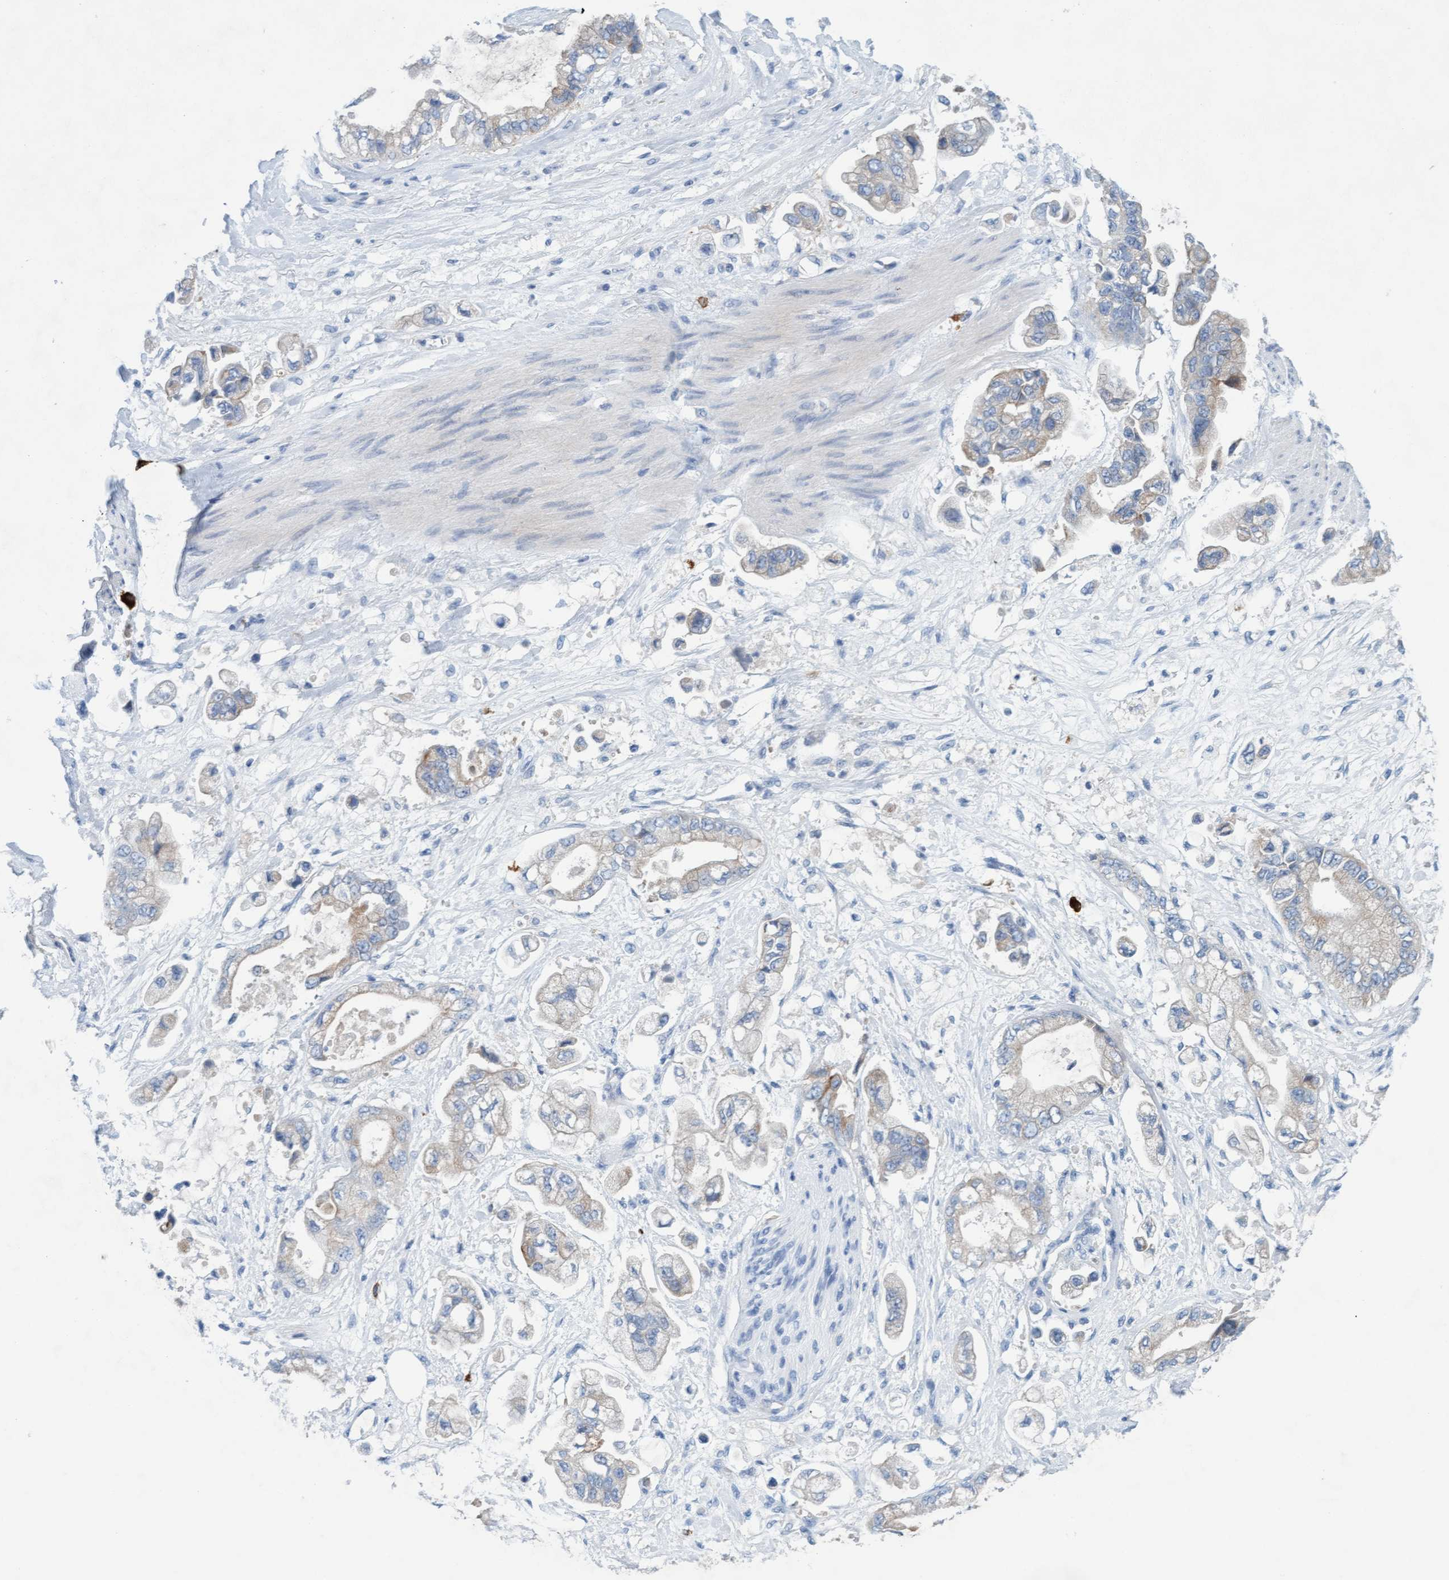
{"staining": {"intensity": "weak", "quantity": "<25%", "location": "cytoplasmic/membranous"}, "tissue": "stomach cancer", "cell_type": "Tumor cells", "image_type": "cancer", "snomed": [{"axis": "morphology", "description": "Normal tissue, NOS"}, {"axis": "morphology", "description": "Adenocarcinoma, NOS"}, {"axis": "topography", "description": "Stomach"}], "caption": "Immunohistochemistry (IHC) micrograph of human stomach adenocarcinoma stained for a protein (brown), which demonstrates no expression in tumor cells.", "gene": "SIGIRR", "patient": {"sex": "male", "age": 62}}